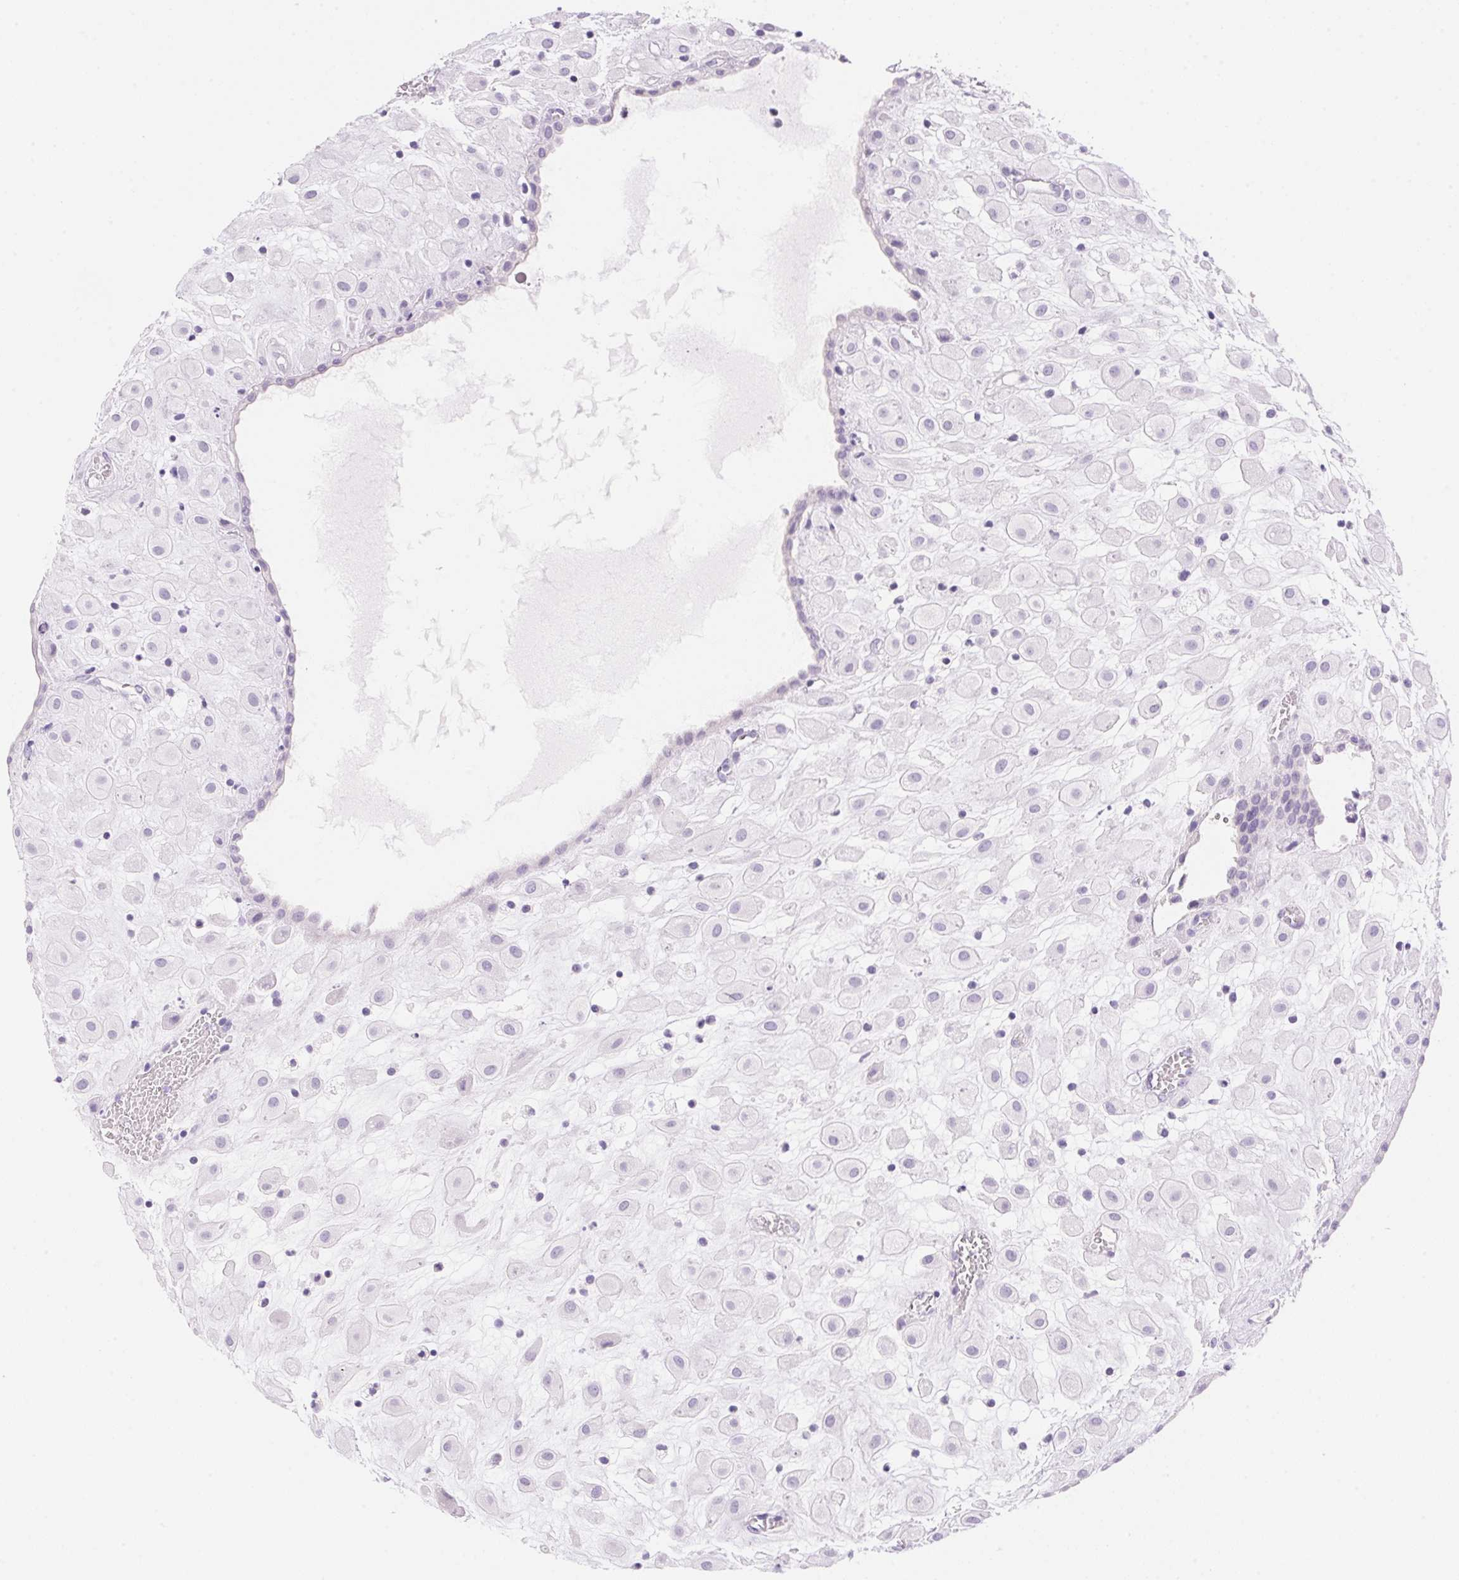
{"staining": {"intensity": "negative", "quantity": "none", "location": "none"}, "tissue": "placenta", "cell_type": "Decidual cells", "image_type": "normal", "snomed": [{"axis": "morphology", "description": "Normal tissue, NOS"}, {"axis": "topography", "description": "Placenta"}], "caption": "Immunohistochemical staining of benign placenta displays no significant expression in decidual cells. Nuclei are stained in blue.", "gene": "DHCR24", "patient": {"sex": "female", "age": 24}}